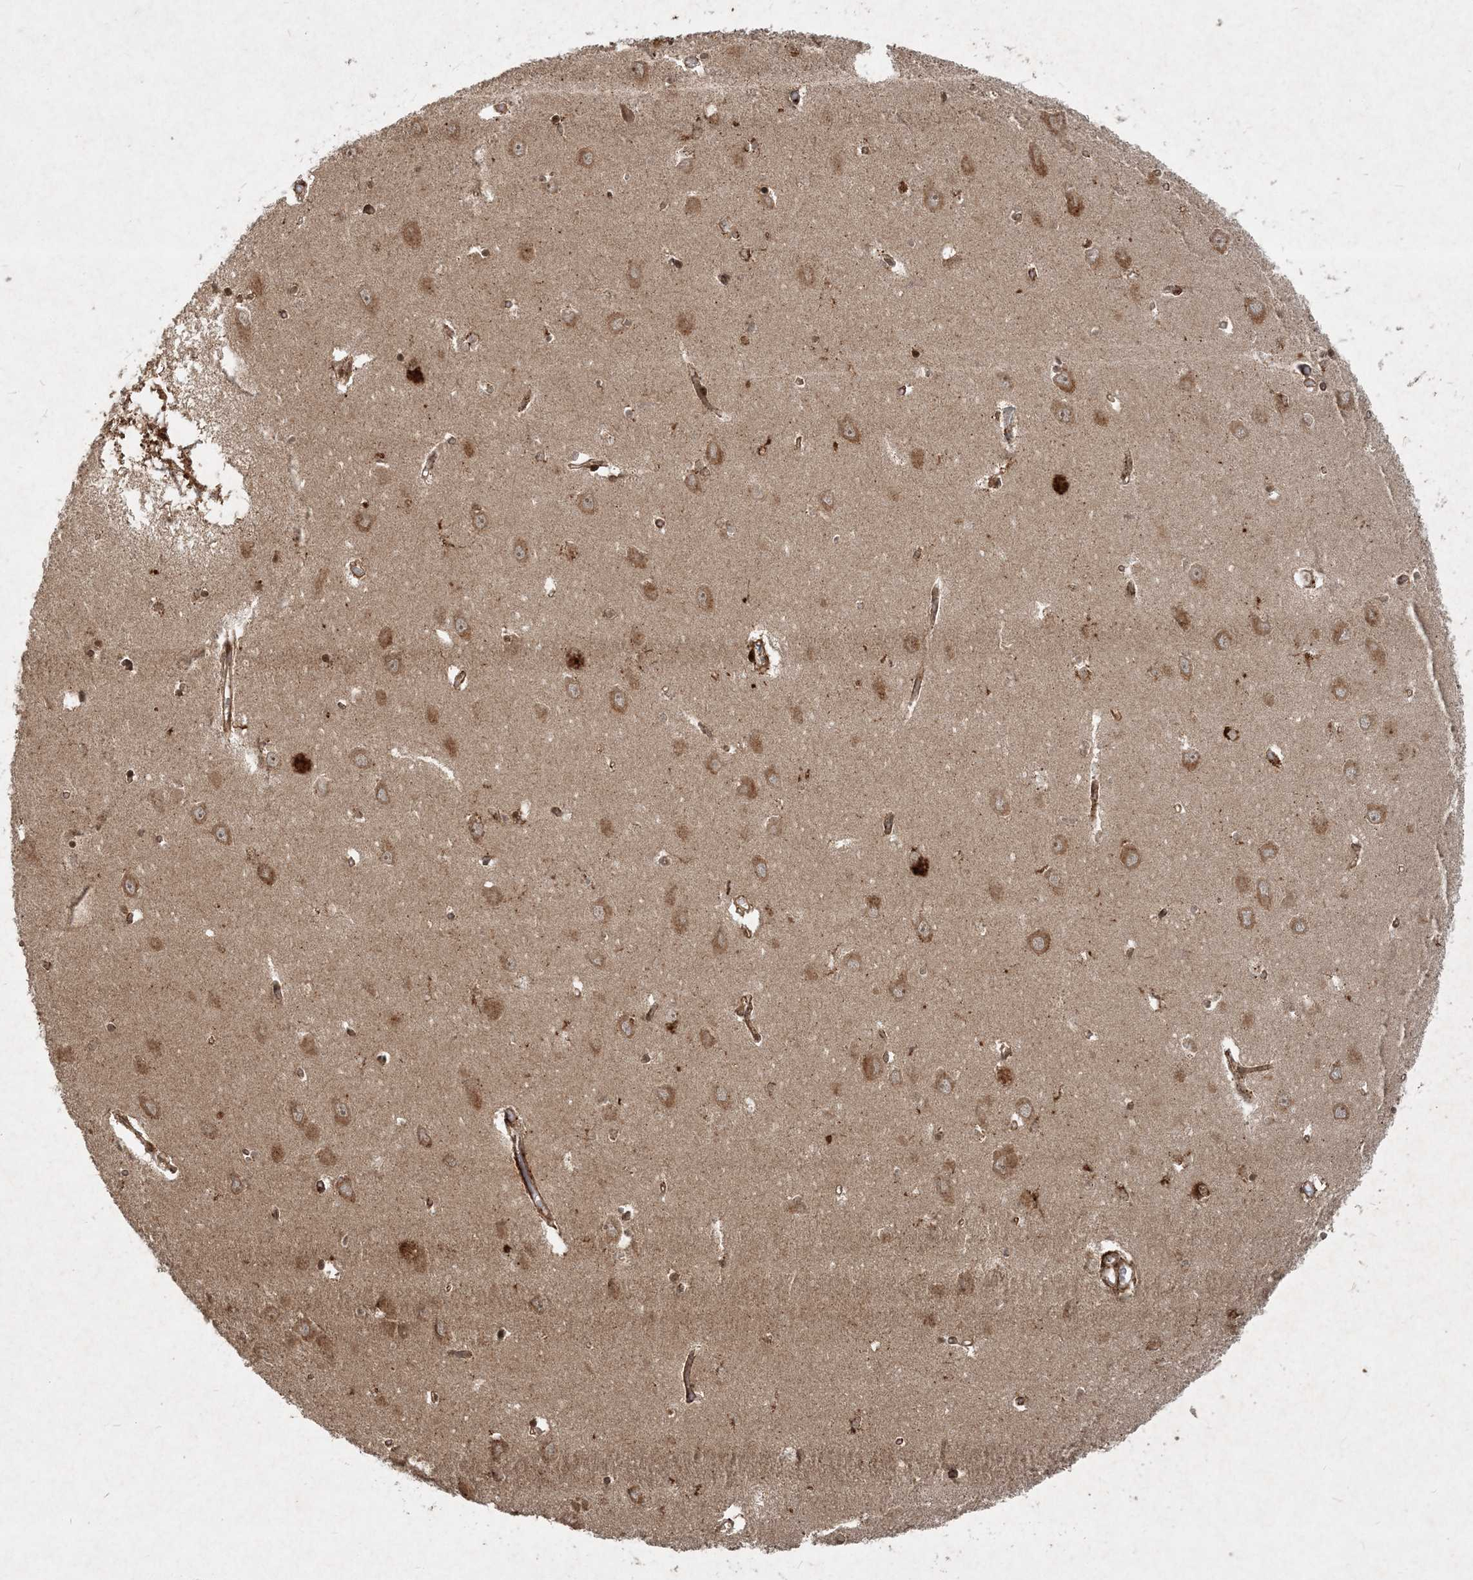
{"staining": {"intensity": "moderate", "quantity": "25%-75%", "location": "cytoplasmic/membranous,nuclear"}, "tissue": "hippocampus", "cell_type": "Glial cells", "image_type": "normal", "snomed": [{"axis": "morphology", "description": "Normal tissue, NOS"}, {"axis": "topography", "description": "Hippocampus"}], "caption": "Protein staining of normal hippocampus exhibits moderate cytoplasmic/membranous,nuclear positivity in approximately 25%-75% of glial cells.", "gene": "NARS1", "patient": {"sex": "male", "age": 70}}